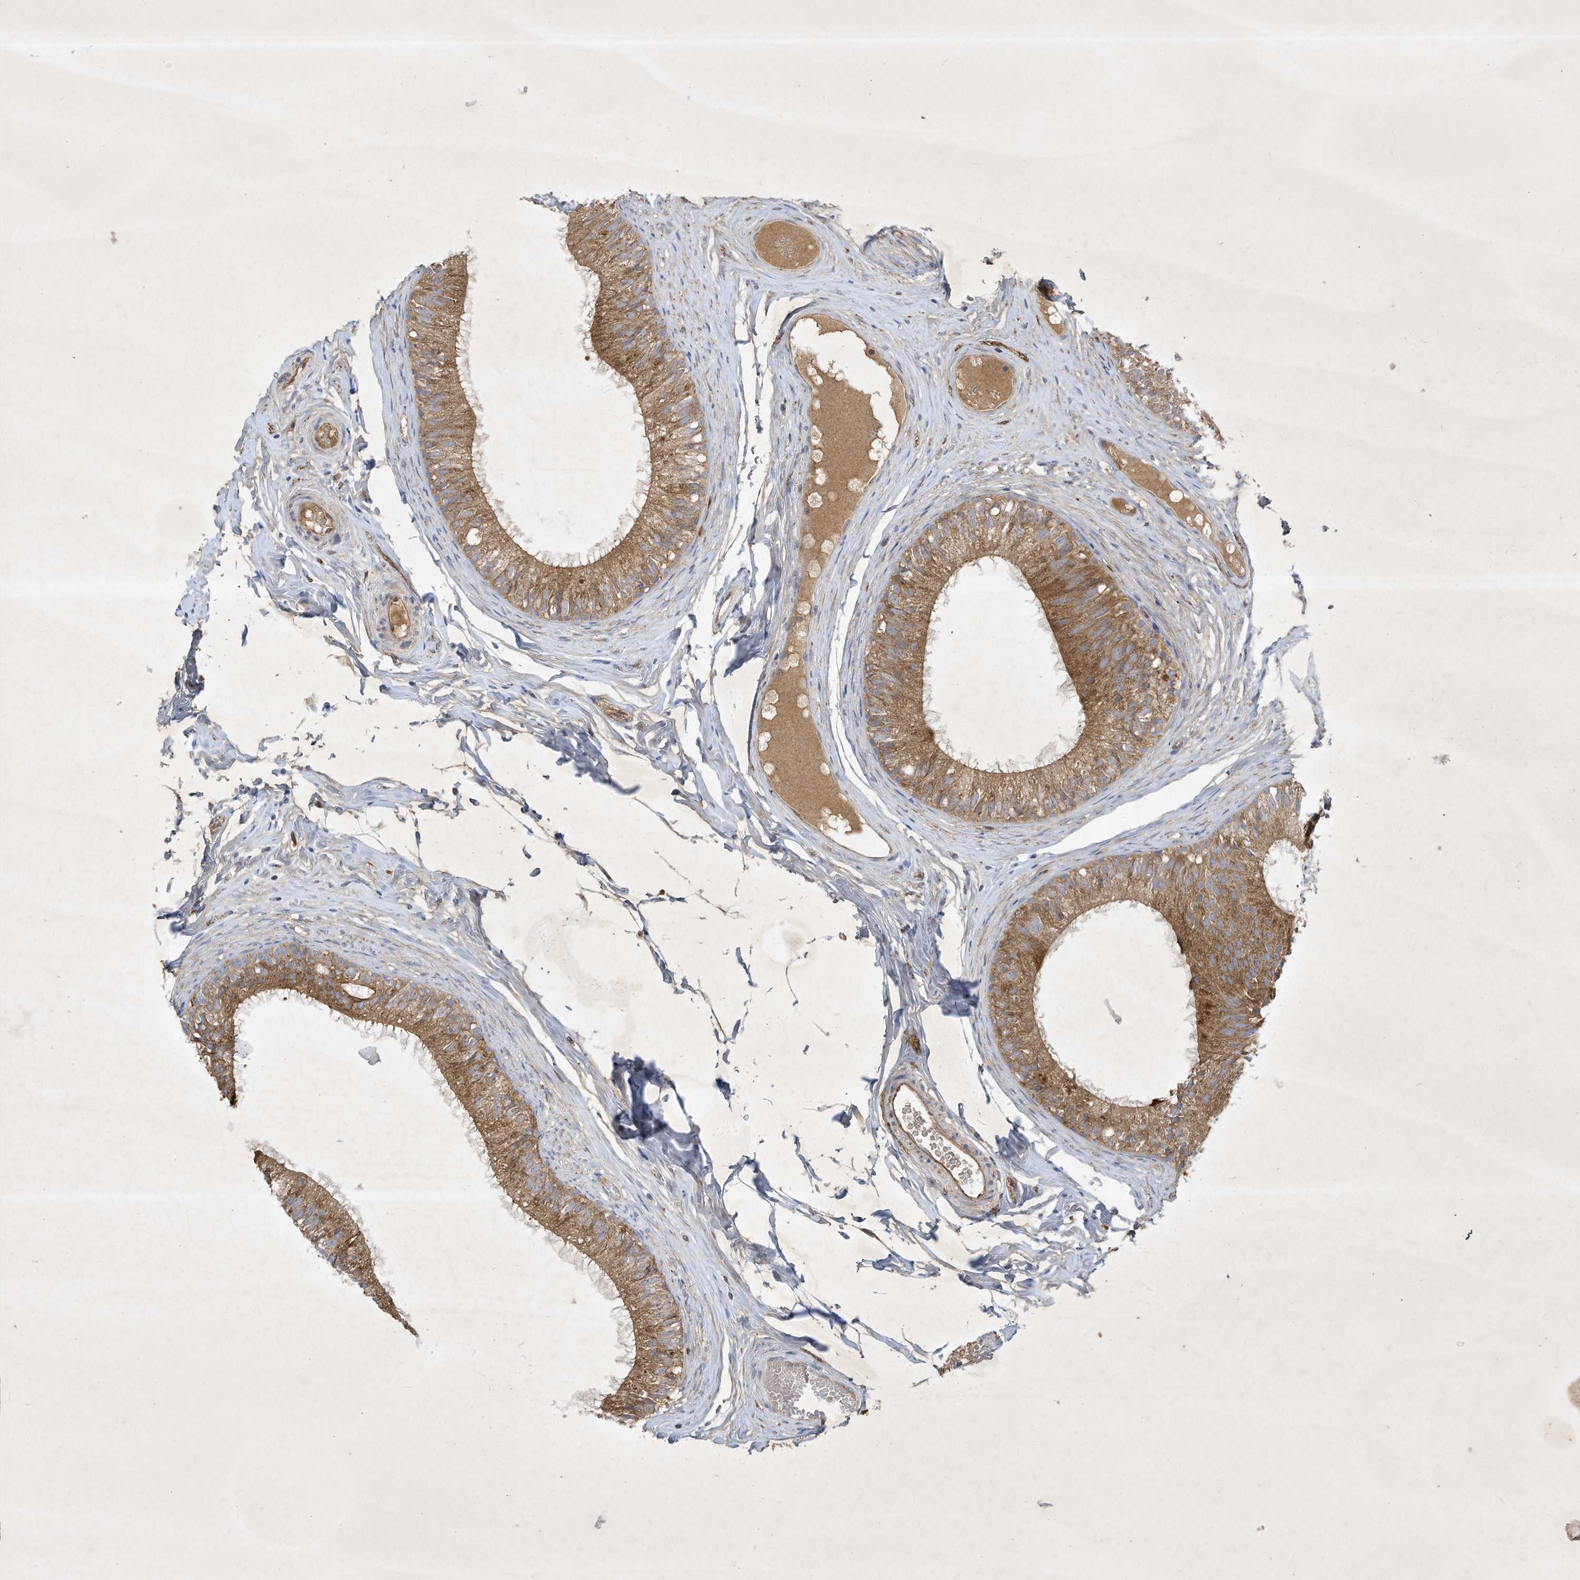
{"staining": {"intensity": "moderate", "quantity": ">75%", "location": "cytoplasmic/membranous"}, "tissue": "epididymis", "cell_type": "Glandular cells", "image_type": "normal", "snomed": [{"axis": "morphology", "description": "Normal tissue, NOS"}, {"axis": "morphology", "description": "Seminoma in situ"}, {"axis": "topography", "description": "Testis"}, {"axis": "topography", "description": "Epididymis"}], "caption": "About >75% of glandular cells in benign epididymis reveal moderate cytoplasmic/membranous protein expression as visualized by brown immunohistochemical staining.", "gene": "SYNJ2", "patient": {"sex": "male", "age": 28}}